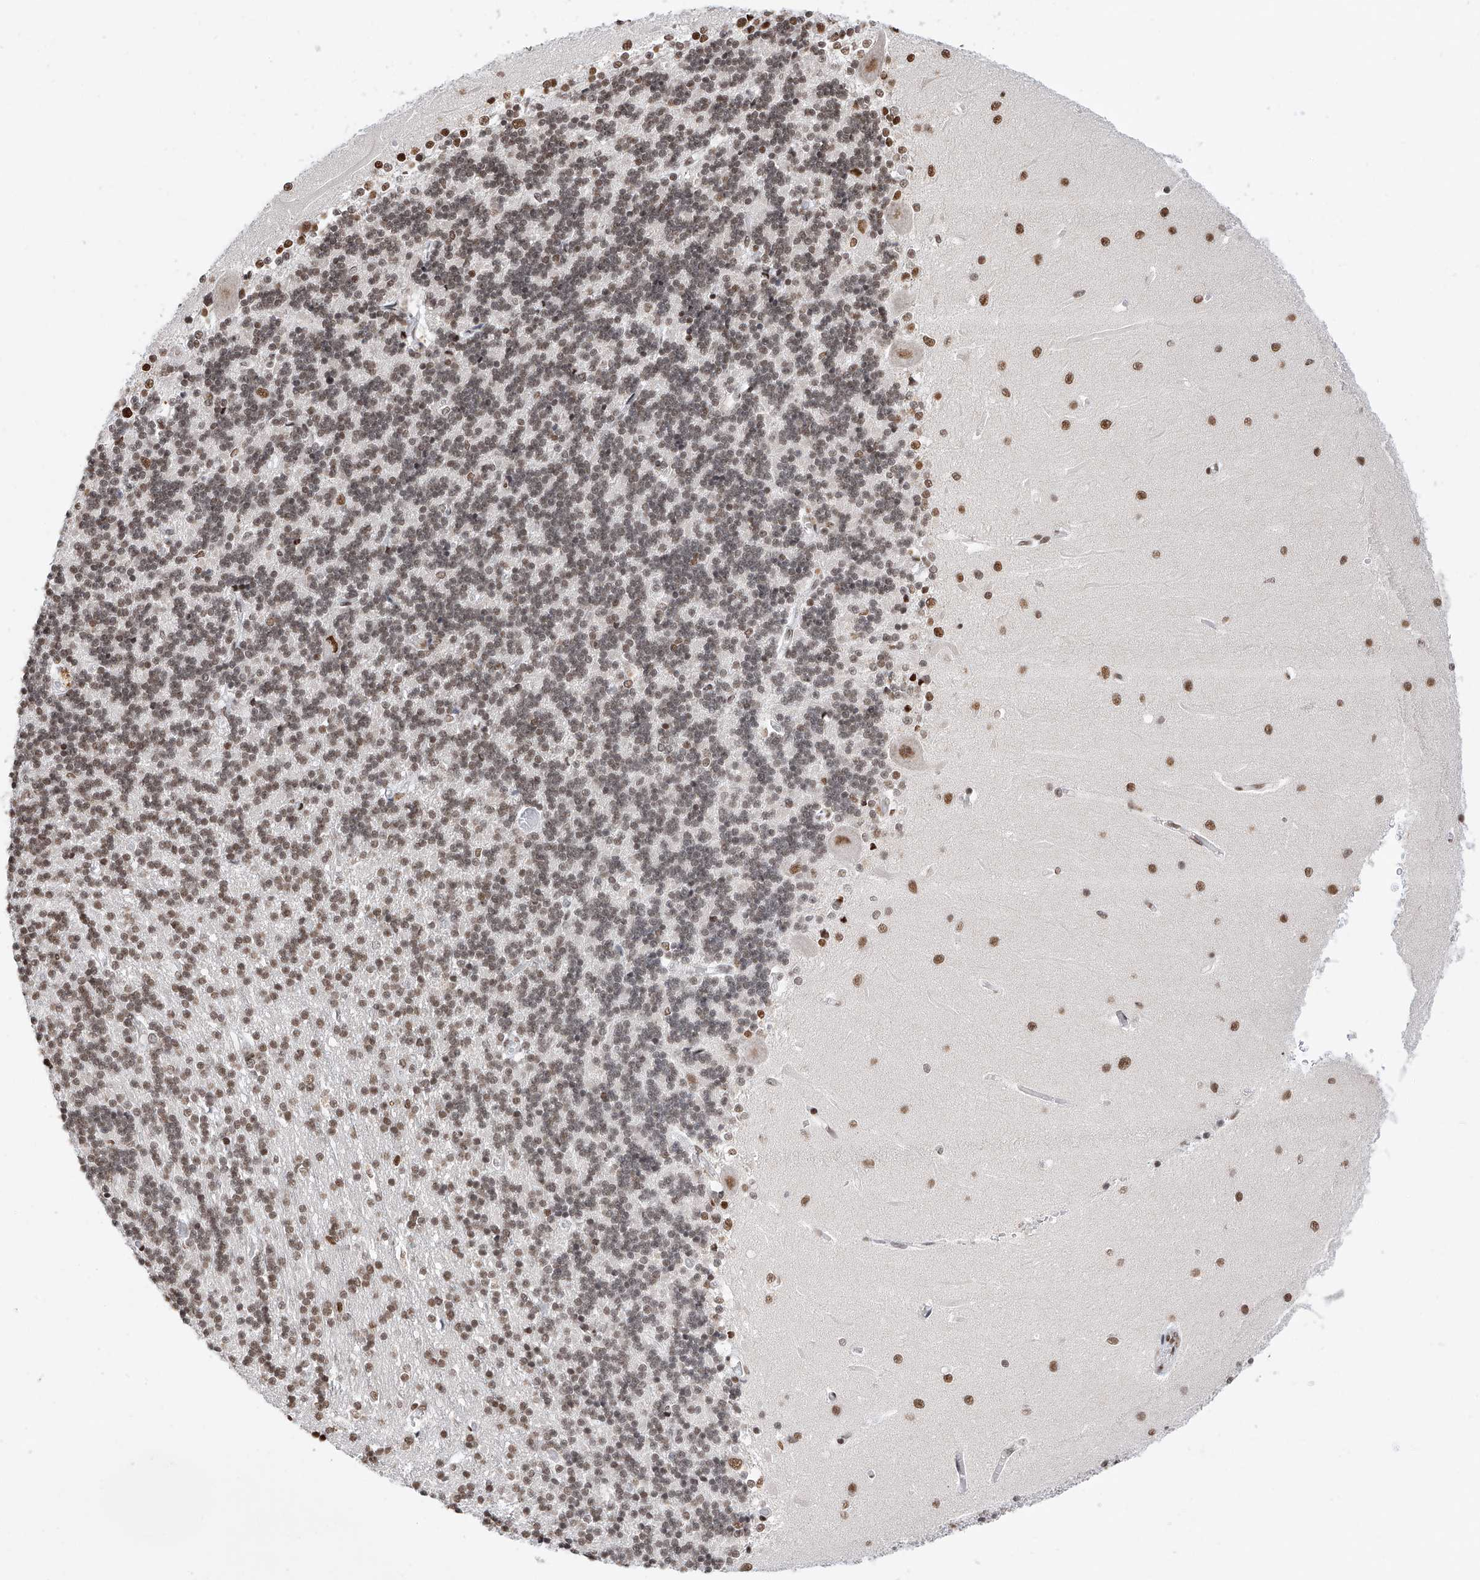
{"staining": {"intensity": "strong", "quantity": "25%-75%", "location": "nuclear"}, "tissue": "cerebellum", "cell_type": "Cells in granular layer", "image_type": "normal", "snomed": [{"axis": "morphology", "description": "Normal tissue, NOS"}, {"axis": "topography", "description": "Cerebellum"}], "caption": "Immunohistochemistry (DAB) staining of unremarkable cerebellum shows strong nuclear protein staining in about 25%-75% of cells in granular layer. (DAB (3,3'-diaminobenzidine) IHC, brown staining for protein, blue staining for nuclei).", "gene": "SRSF6", "patient": {"sex": "male", "age": 37}}